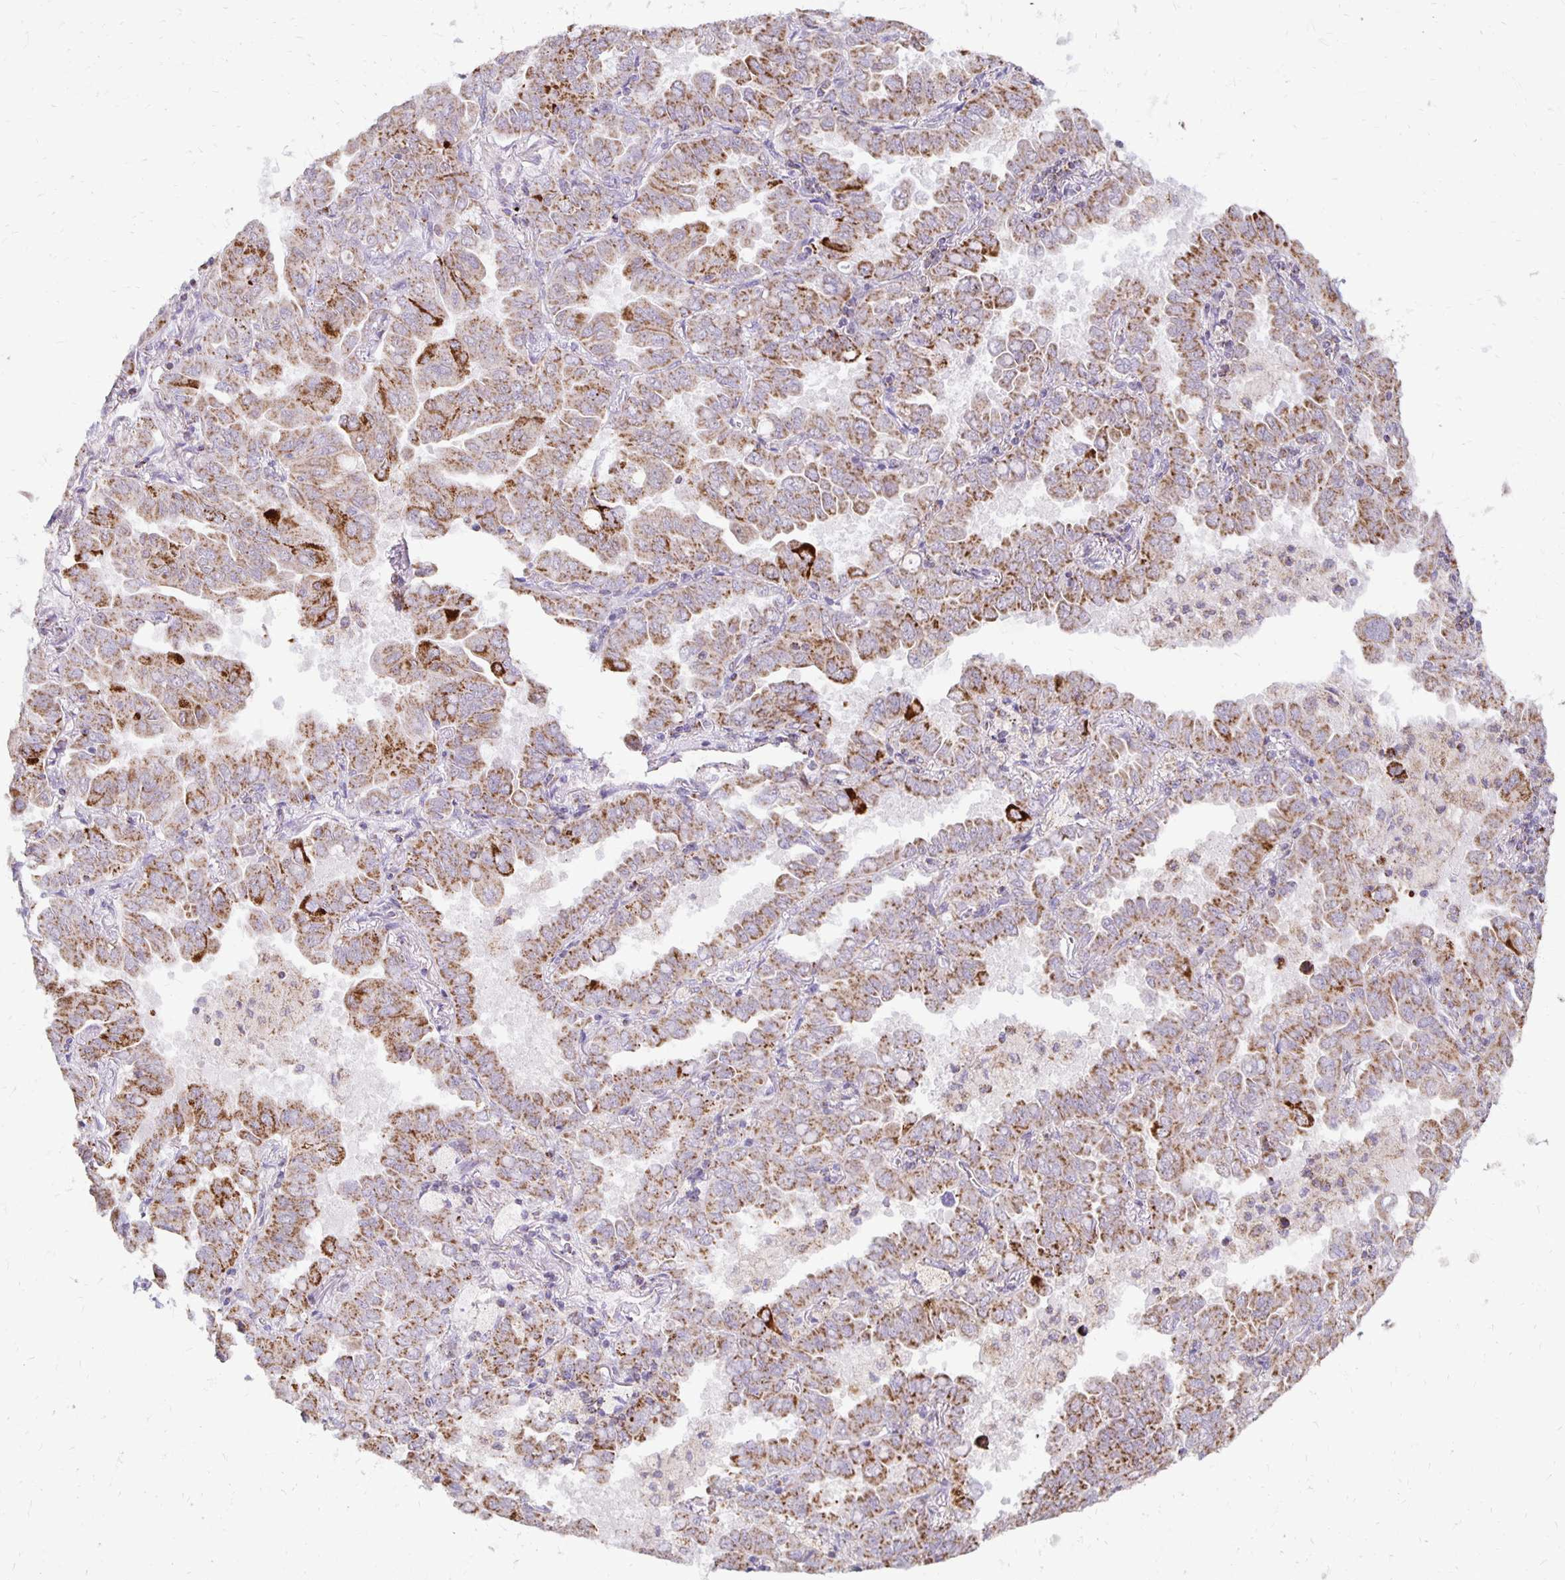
{"staining": {"intensity": "moderate", "quantity": ">75%", "location": "cytoplasmic/membranous"}, "tissue": "lung cancer", "cell_type": "Tumor cells", "image_type": "cancer", "snomed": [{"axis": "morphology", "description": "Adenocarcinoma, NOS"}, {"axis": "topography", "description": "Lung"}], "caption": "Immunohistochemistry (IHC) (DAB) staining of adenocarcinoma (lung) reveals moderate cytoplasmic/membranous protein expression in about >75% of tumor cells.", "gene": "IER3", "patient": {"sex": "male", "age": 64}}